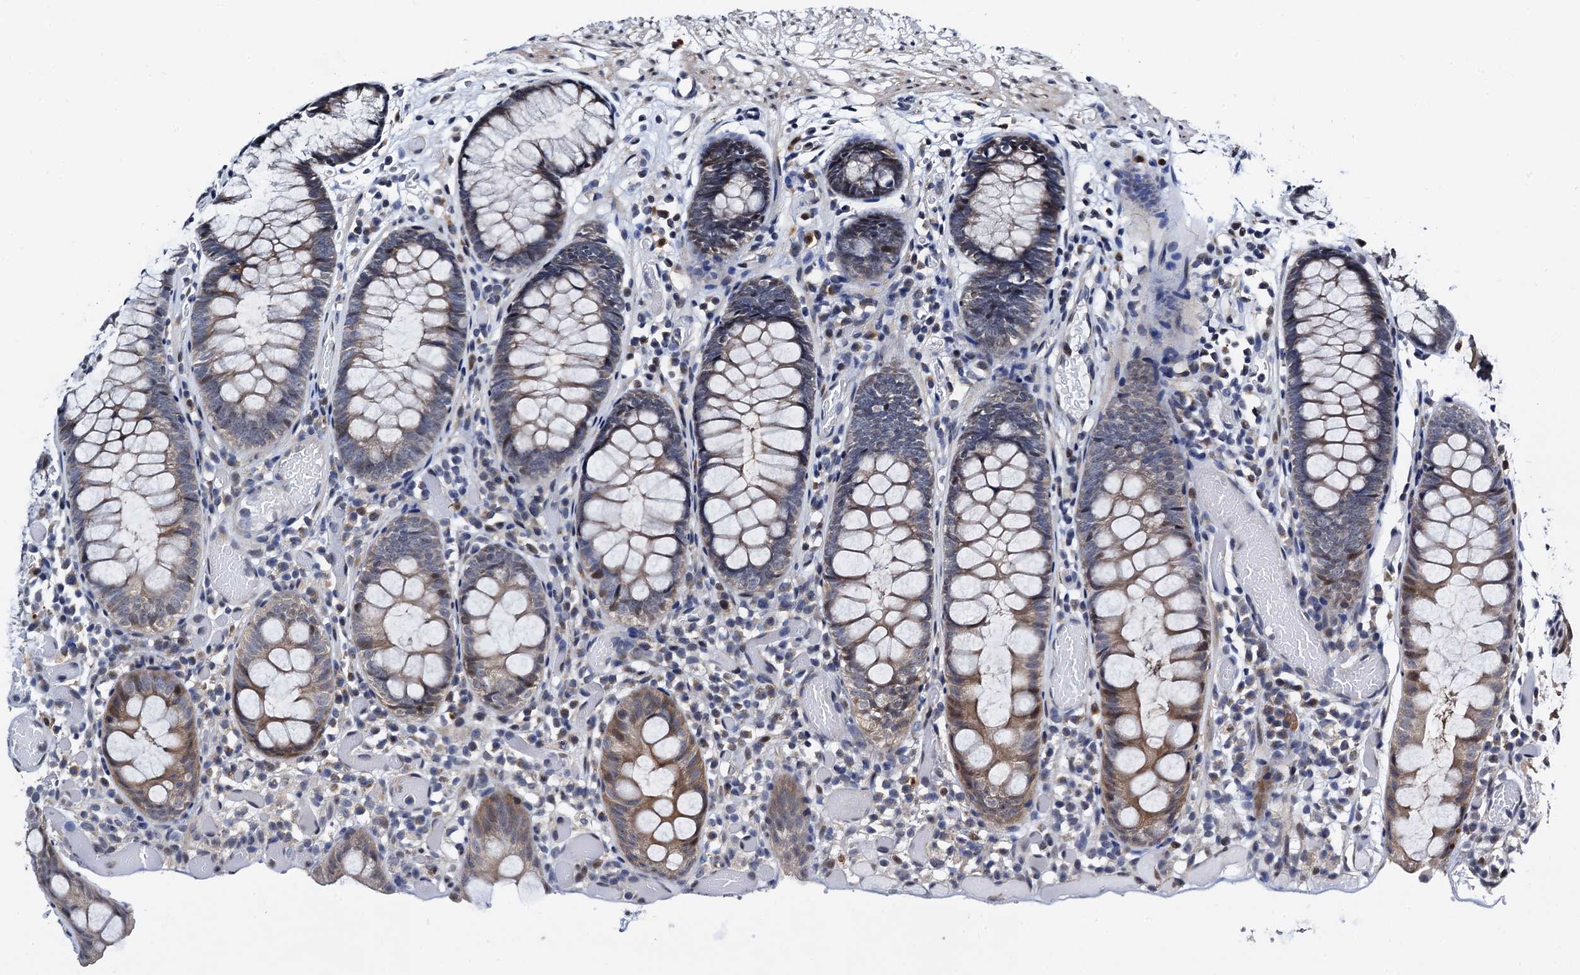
{"staining": {"intensity": "weak", "quantity": ">75%", "location": "cytoplasmic/membranous"}, "tissue": "colon", "cell_type": "Endothelial cells", "image_type": "normal", "snomed": [{"axis": "morphology", "description": "Normal tissue, NOS"}, {"axis": "topography", "description": "Colon"}], "caption": "Immunohistochemical staining of benign colon displays >75% levels of weak cytoplasmic/membranous protein positivity in approximately >75% of endothelial cells.", "gene": "FAM222A", "patient": {"sex": "male", "age": 14}}